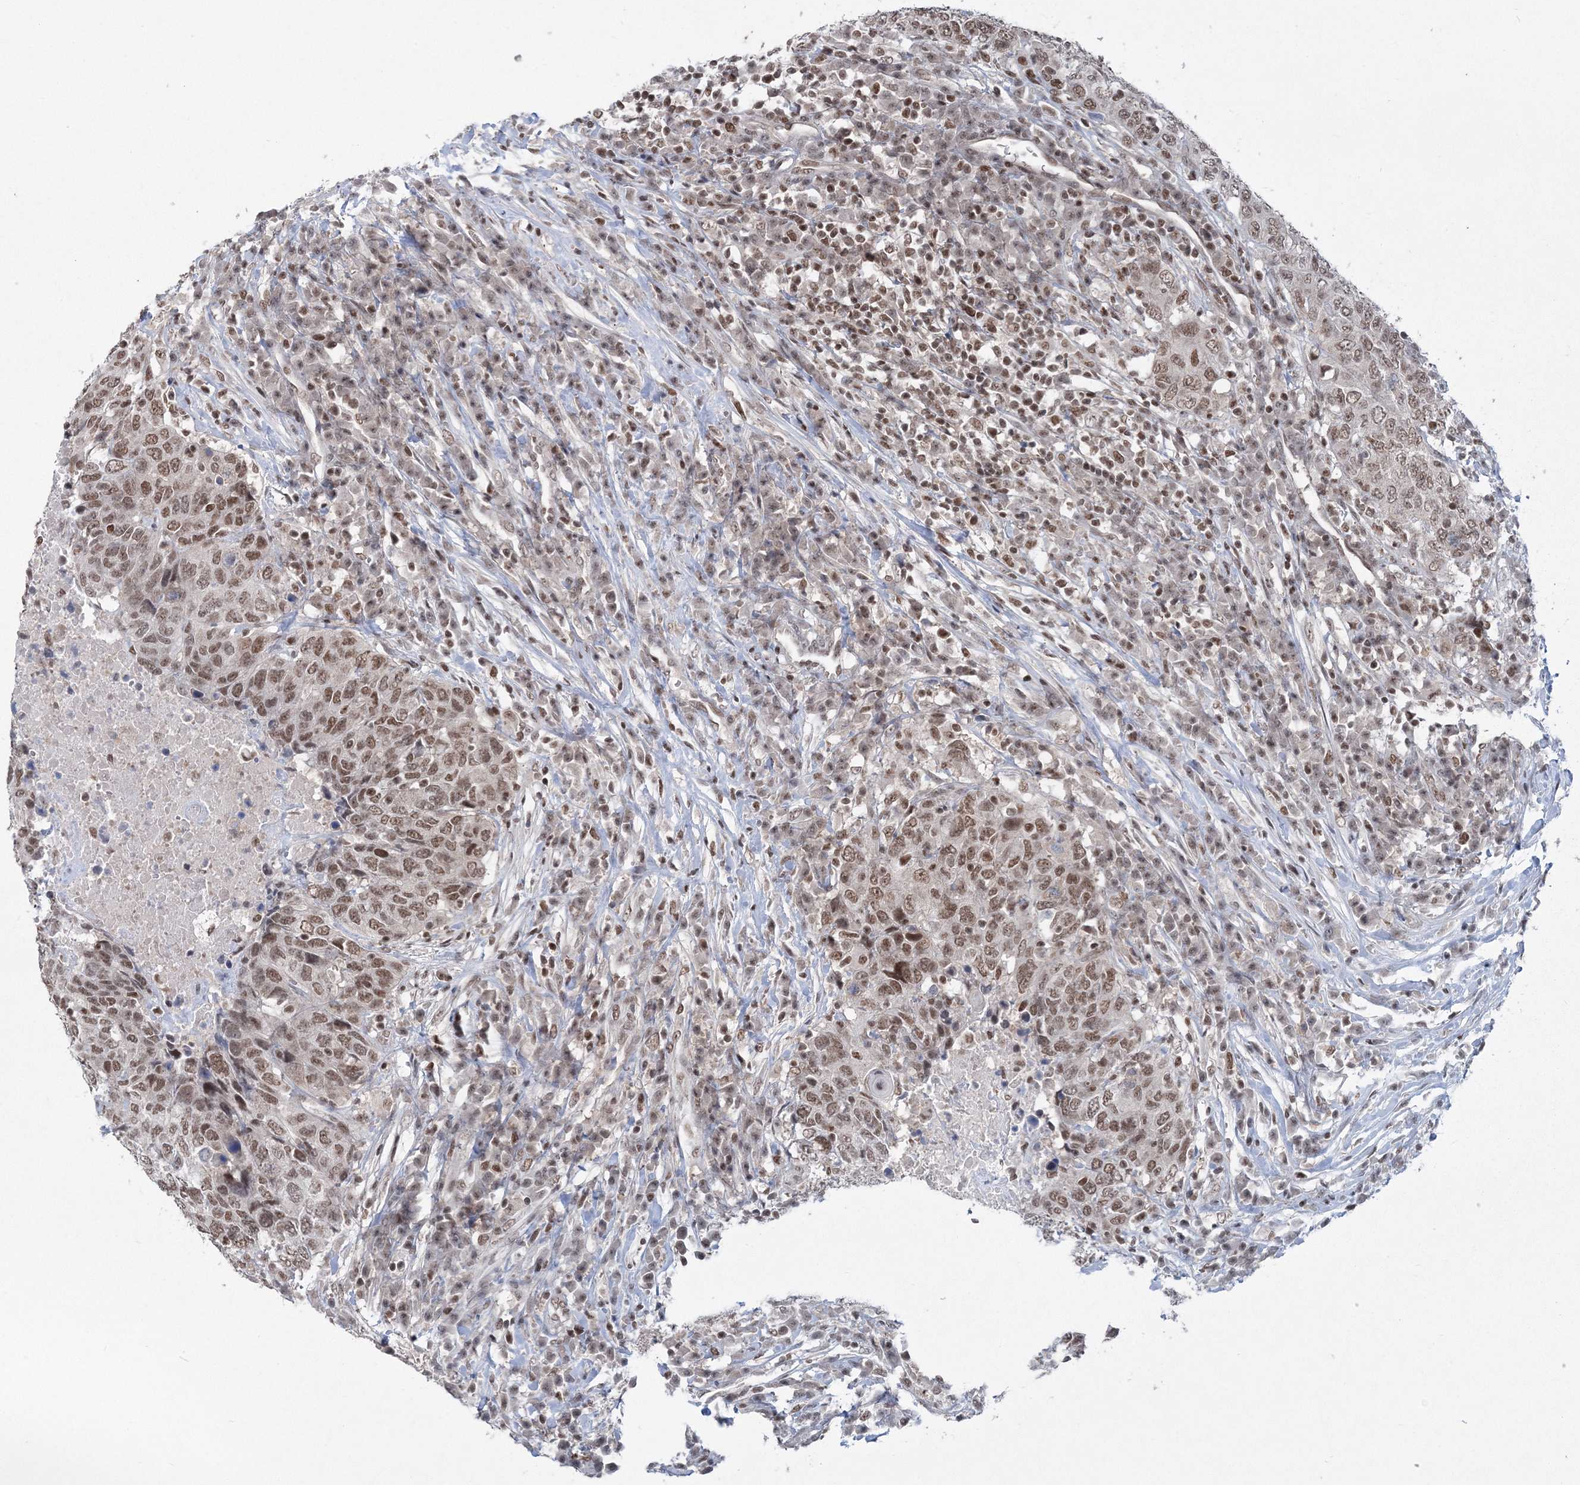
{"staining": {"intensity": "moderate", "quantity": ">75%", "location": "nuclear"}, "tissue": "head and neck cancer", "cell_type": "Tumor cells", "image_type": "cancer", "snomed": [{"axis": "morphology", "description": "Squamous cell carcinoma, NOS"}, {"axis": "topography", "description": "Head-Neck"}], "caption": "Head and neck cancer (squamous cell carcinoma) stained with IHC shows moderate nuclear positivity in about >75% of tumor cells. (DAB (3,3'-diaminobenzidine) = brown stain, brightfield microscopy at high magnification).", "gene": "PDS5A", "patient": {"sex": "male", "age": 66}}